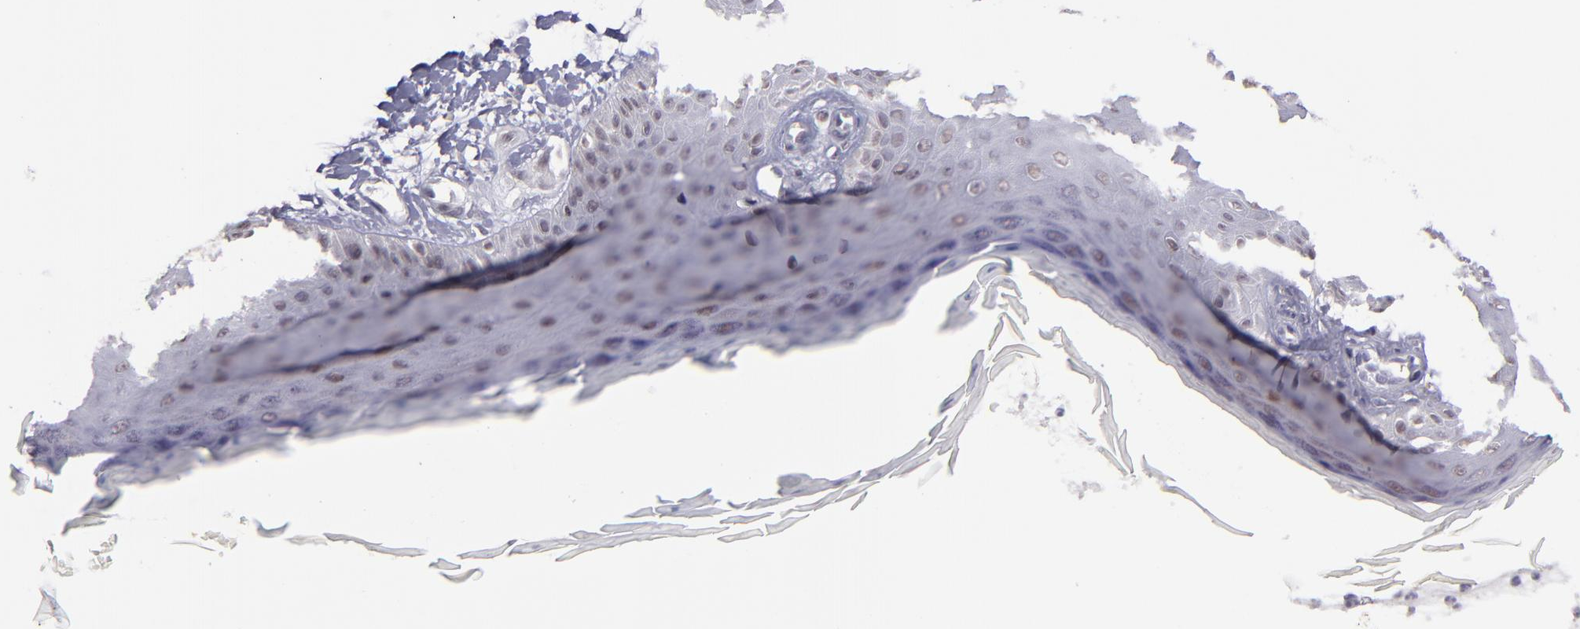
{"staining": {"intensity": "weak", "quantity": "25%-75%", "location": "nuclear"}, "tissue": "skin cancer", "cell_type": "Tumor cells", "image_type": "cancer", "snomed": [{"axis": "morphology", "description": "Squamous cell carcinoma, NOS"}, {"axis": "topography", "description": "Skin"}], "caption": "A brown stain shows weak nuclear positivity of a protein in human squamous cell carcinoma (skin) tumor cells.", "gene": "OTUB2", "patient": {"sex": "female", "age": 40}}